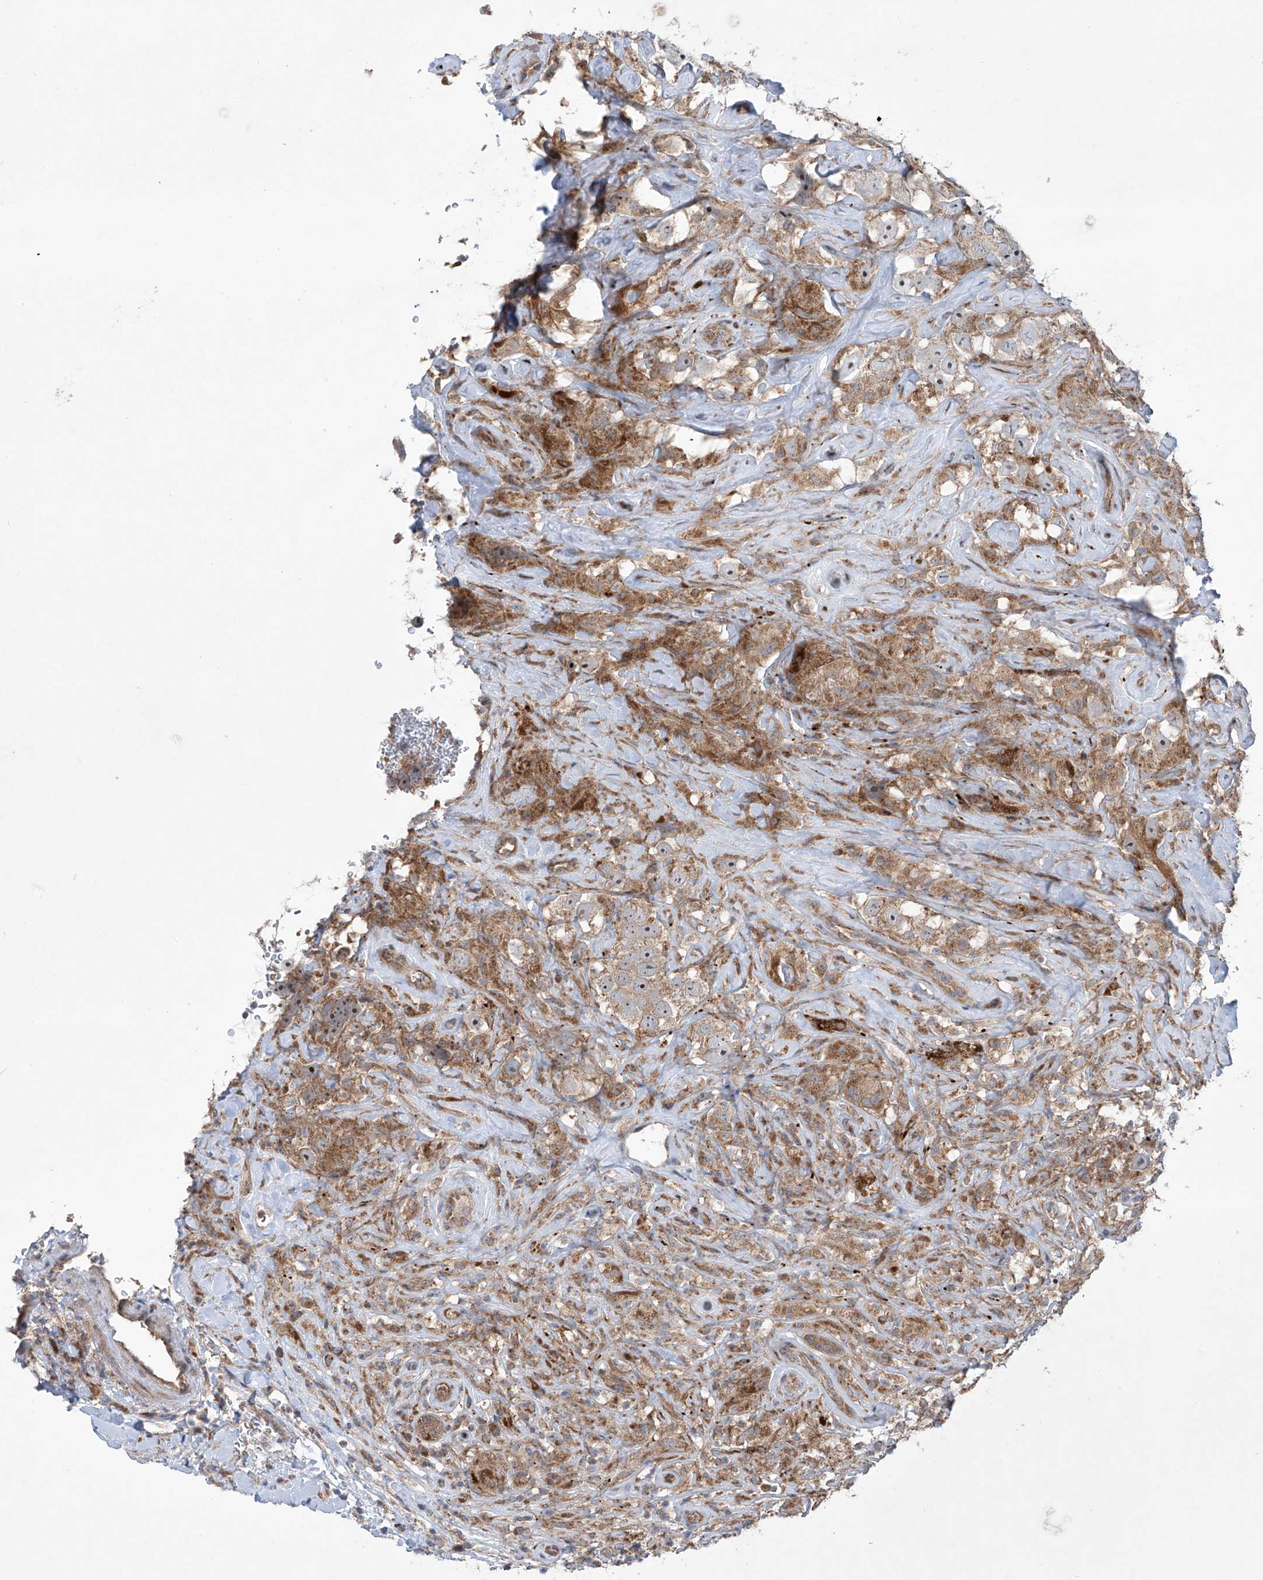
{"staining": {"intensity": "moderate", "quantity": ">75%", "location": "cytoplasmic/membranous,nuclear"}, "tissue": "testis cancer", "cell_type": "Tumor cells", "image_type": "cancer", "snomed": [{"axis": "morphology", "description": "Seminoma, NOS"}, {"axis": "topography", "description": "Testis"}], "caption": "Protein expression analysis of human seminoma (testis) reveals moderate cytoplasmic/membranous and nuclear expression in about >75% of tumor cells. Nuclei are stained in blue.", "gene": "KLC4", "patient": {"sex": "male", "age": 49}}